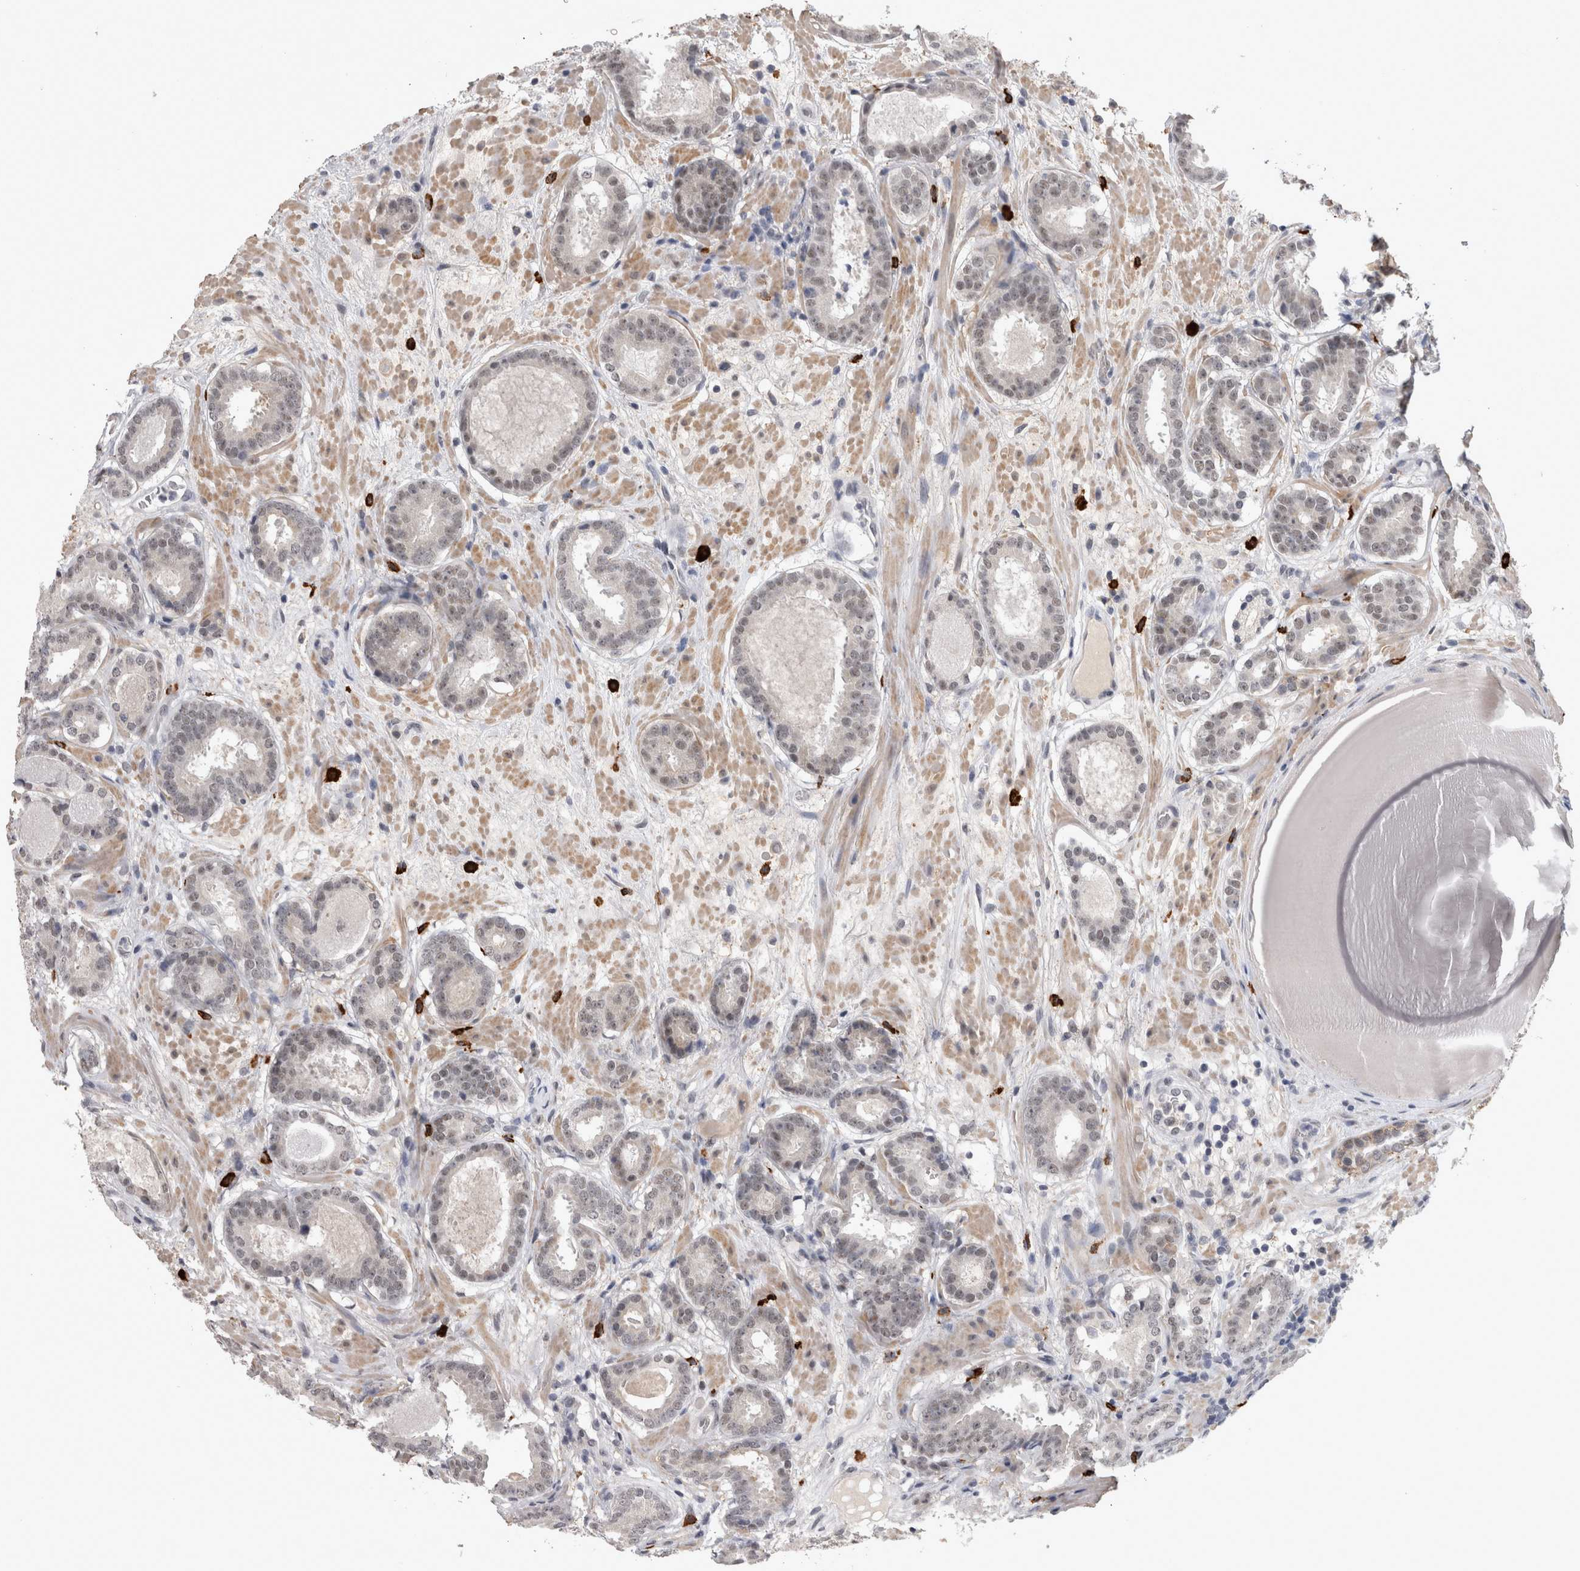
{"staining": {"intensity": "weak", "quantity": ">75%", "location": "nuclear"}, "tissue": "prostate cancer", "cell_type": "Tumor cells", "image_type": "cancer", "snomed": [{"axis": "morphology", "description": "Adenocarcinoma, Low grade"}, {"axis": "topography", "description": "Prostate"}], "caption": "Prostate adenocarcinoma (low-grade) tissue demonstrates weak nuclear expression in about >75% of tumor cells", "gene": "PEBP4", "patient": {"sex": "male", "age": 69}}